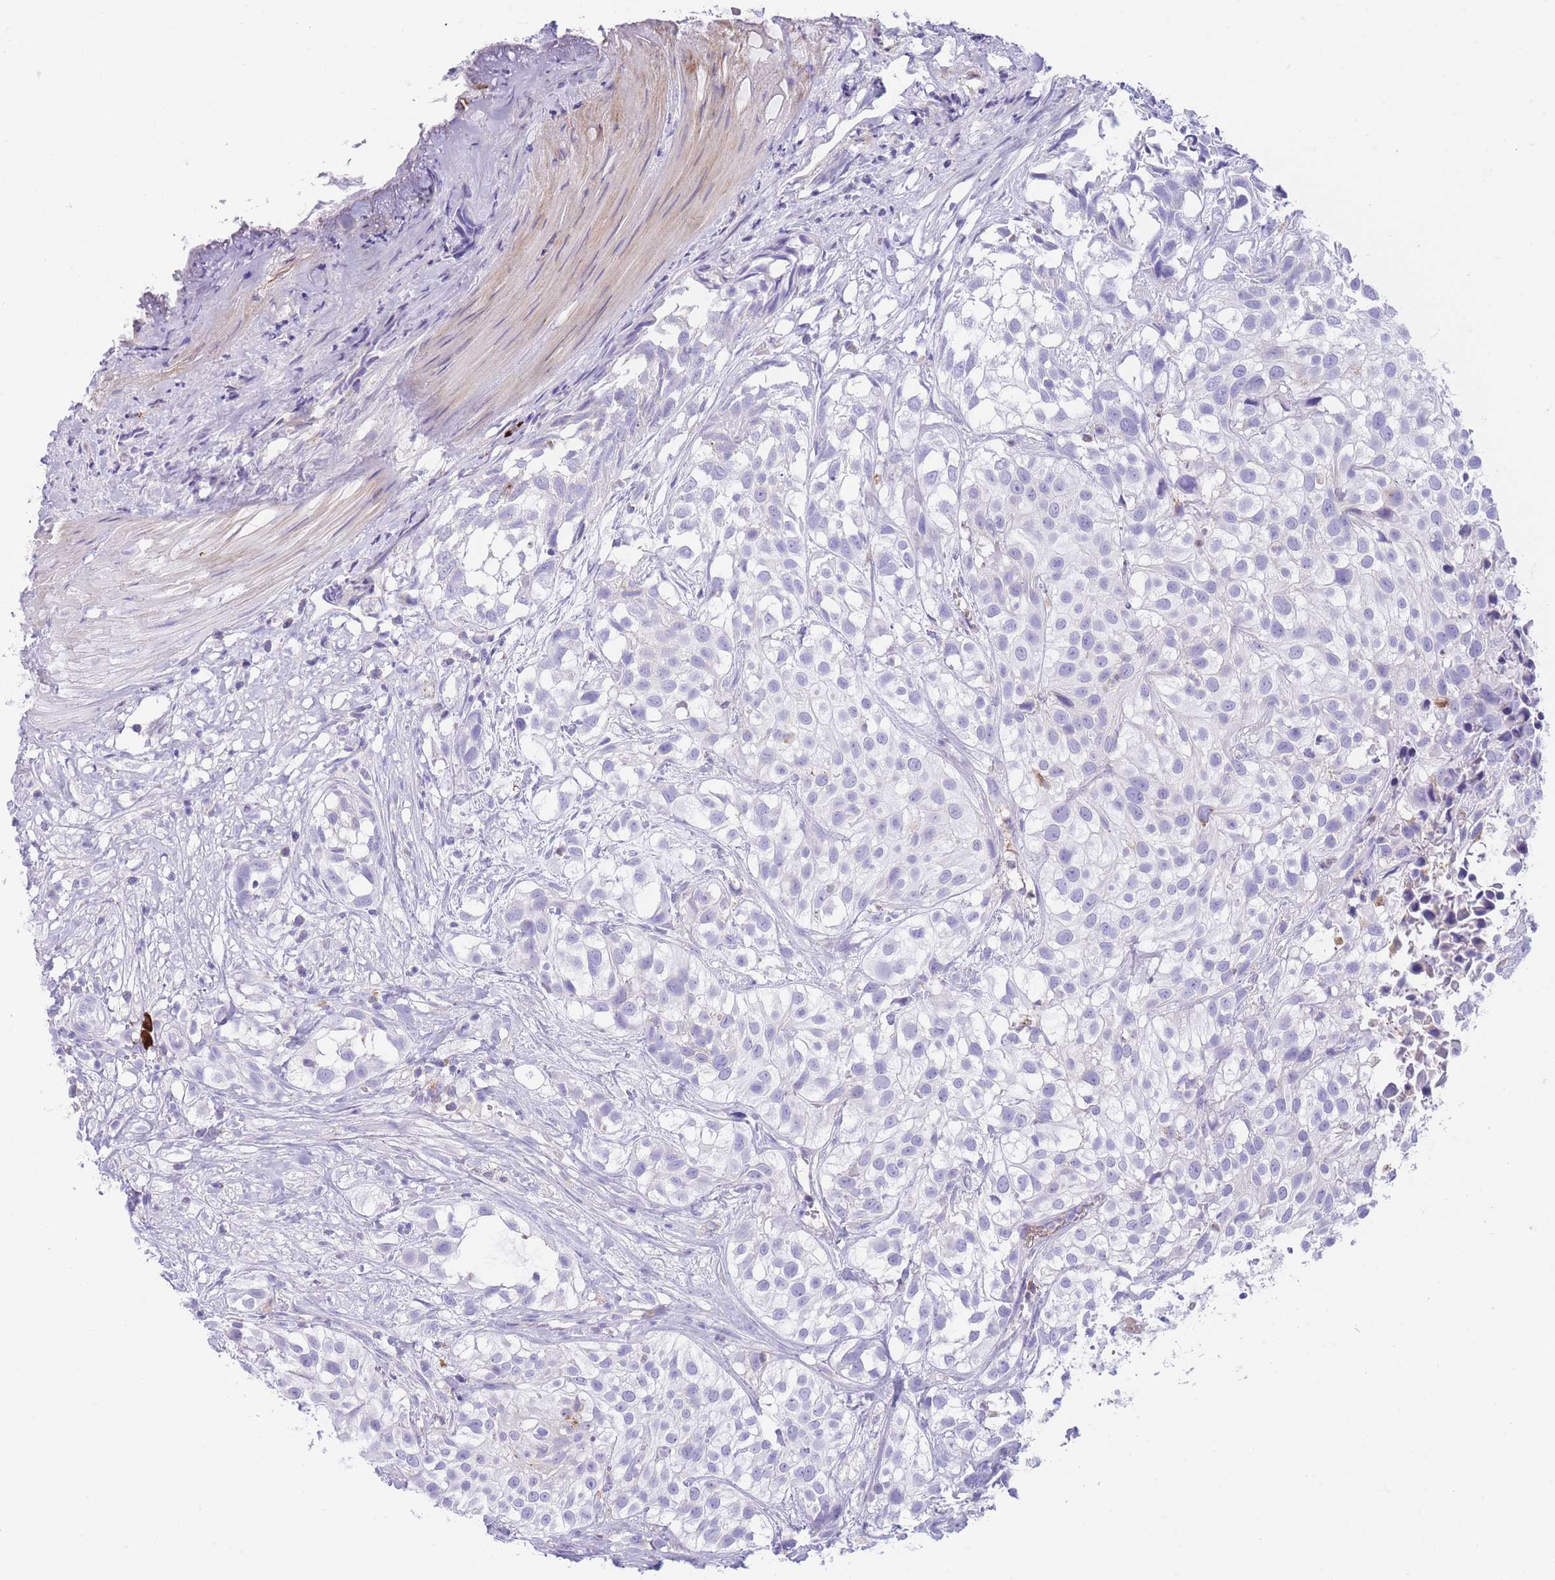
{"staining": {"intensity": "negative", "quantity": "none", "location": "none"}, "tissue": "urothelial cancer", "cell_type": "Tumor cells", "image_type": "cancer", "snomed": [{"axis": "morphology", "description": "Urothelial carcinoma, High grade"}, {"axis": "topography", "description": "Urinary bladder"}], "caption": "A photomicrograph of urothelial cancer stained for a protein reveals no brown staining in tumor cells. (Immunohistochemistry (ihc), brightfield microscopy, high magnification).", "gene": "PLBD1", "patient": {"sex": "male", "age": 56}}